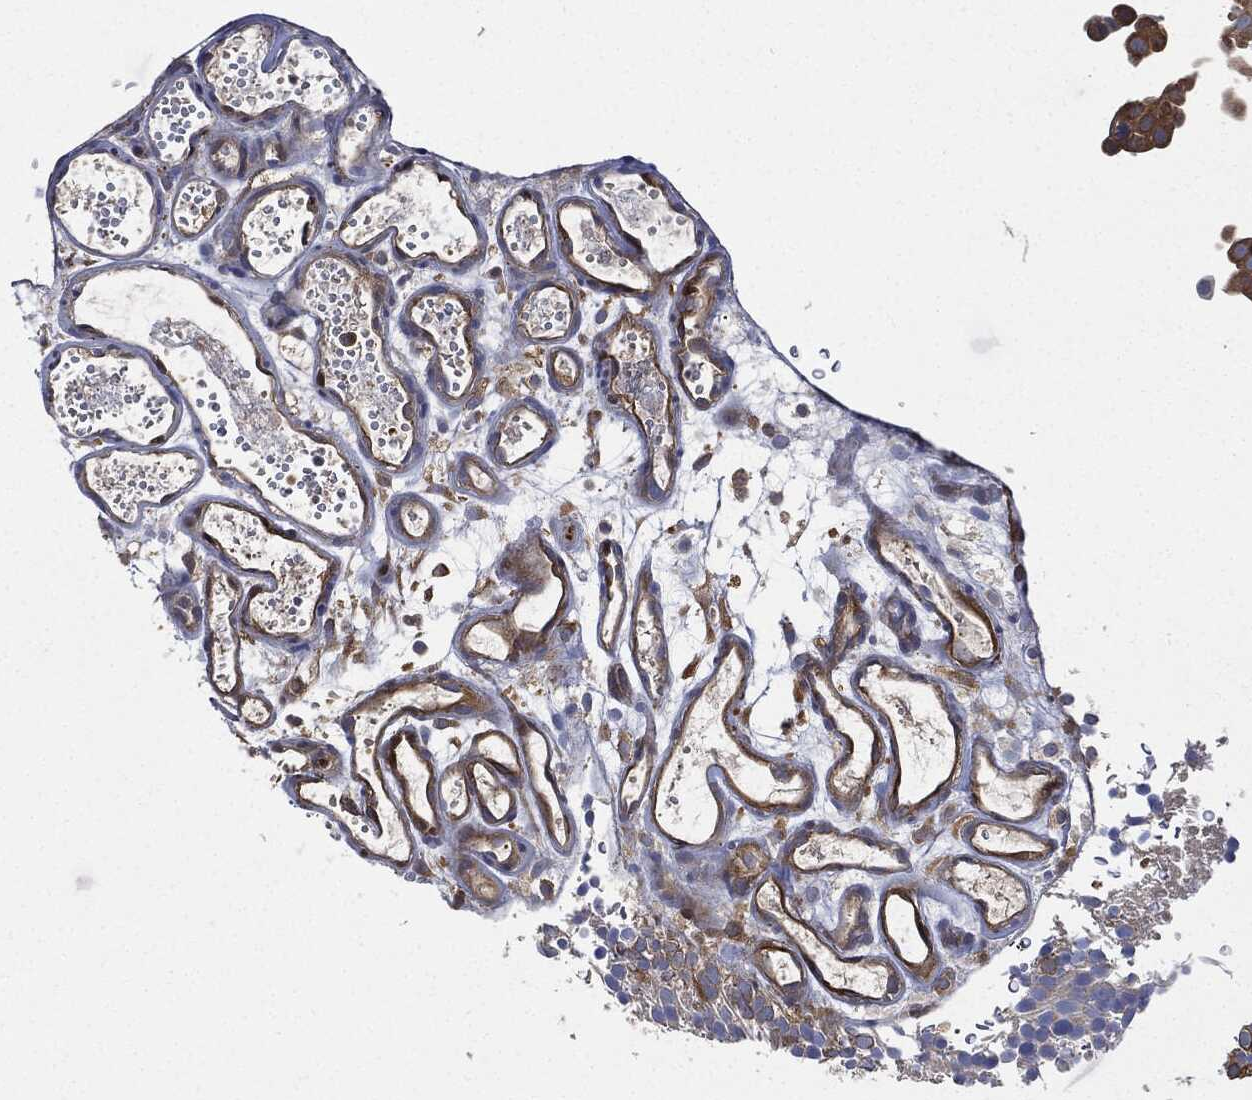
{"staining": {"intensity": "strong", "quantity": ">75%", "location": "cytoplasmic/membranous"}, "tissue": "urothelial cancer", "cell_type": "Tumor cells", "image_type": "cancer", "snomed": [{"axis": "morphology", "description": "Urothelial carcinoma, Low grade"}, {"axis": "topography", "description": "Urinary bladder"}], "caption": "Low-grade urothelial carcinoma stained with a protein marker demonstrates strong staining in tumor cells.", "gene": "XPNPEP1", "patient": {"sex": "male", "age": 78}}